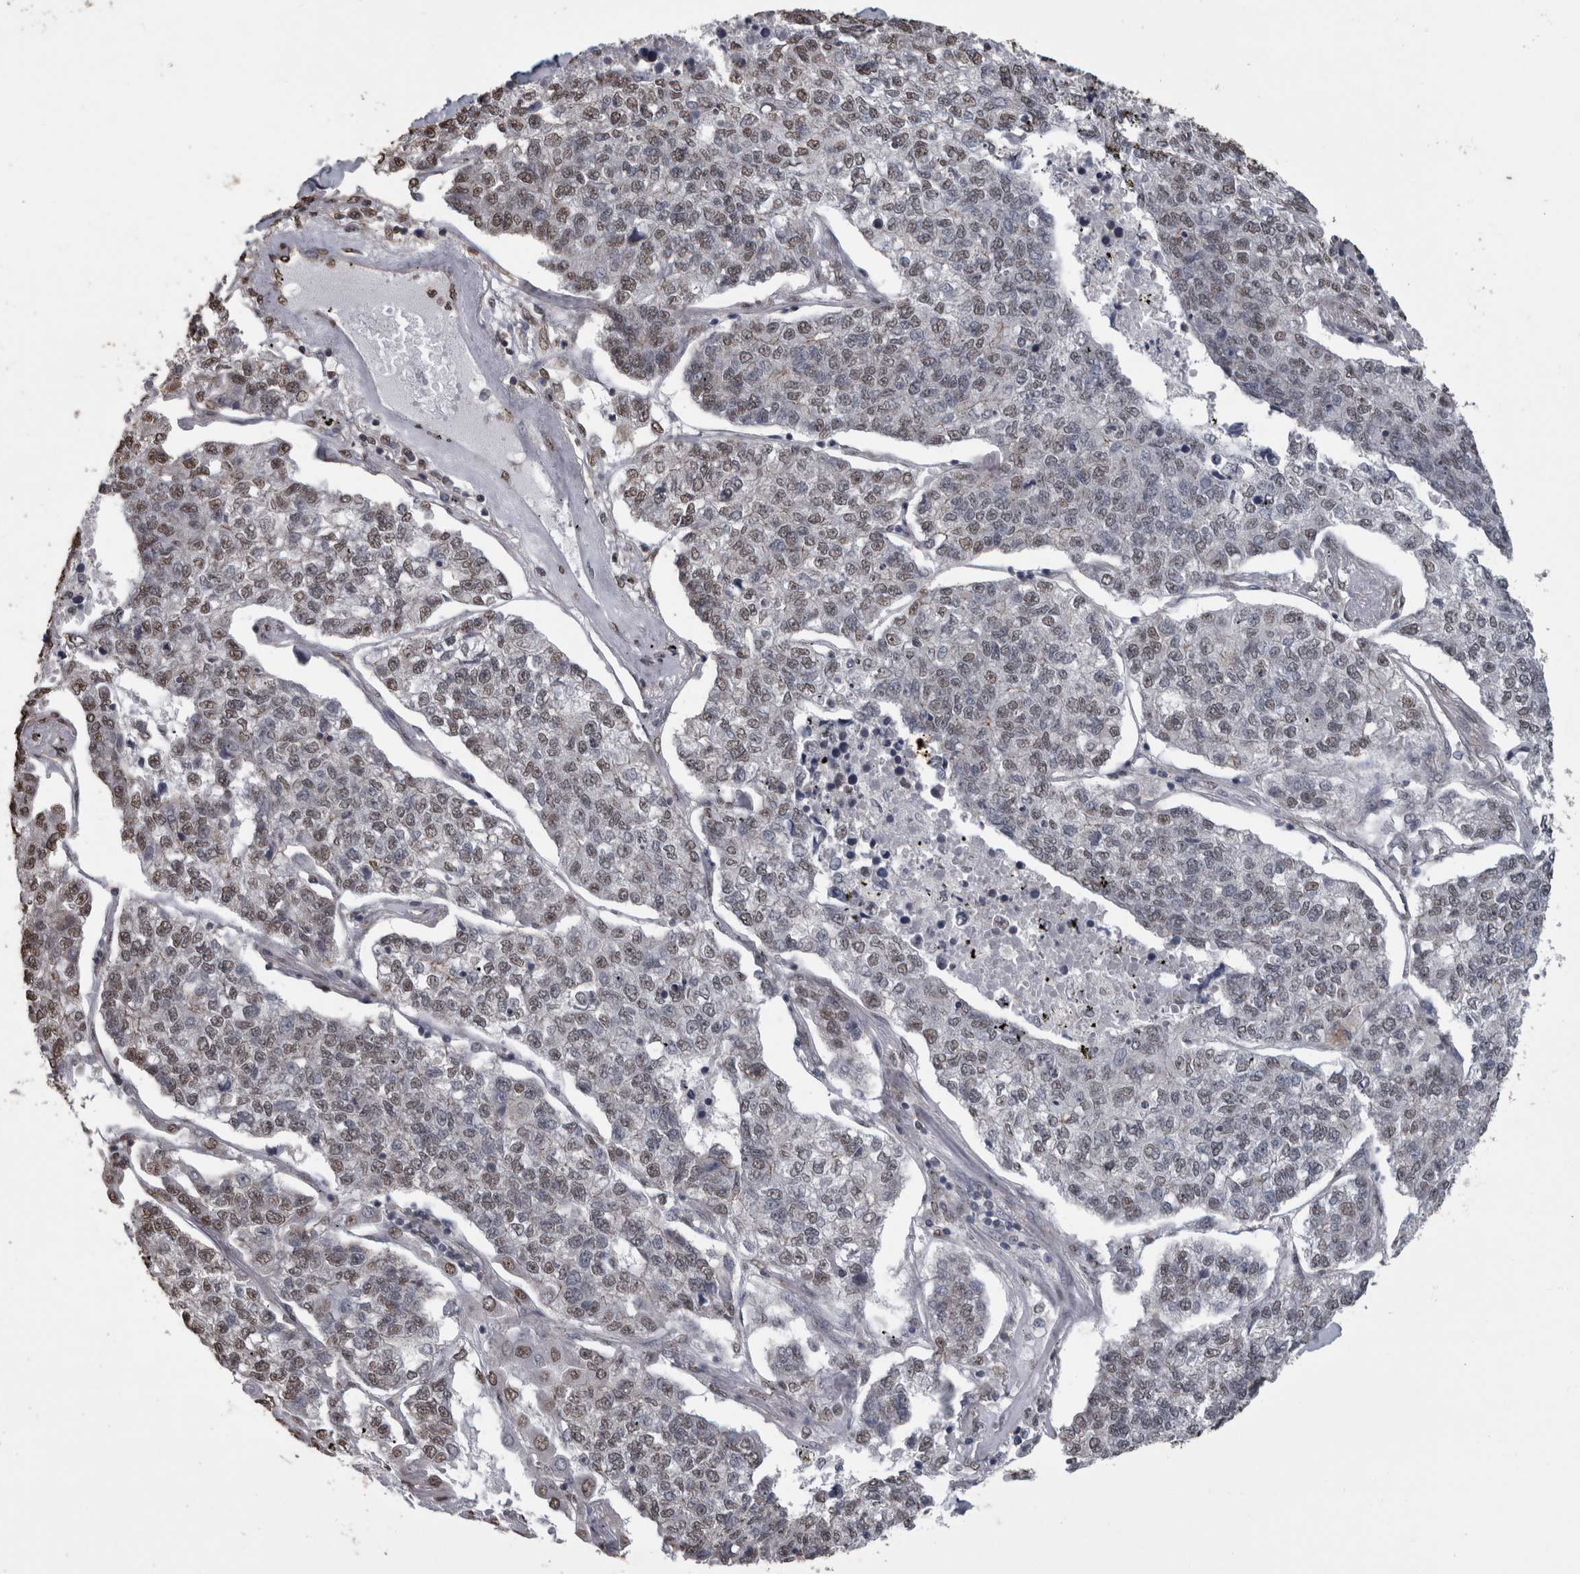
{"staining": {"intensity": "weak", "quantity": "25%-75%", "location": "nuclear"}, "tissue": "lung cancer", "cell_type": "Tumor cells", "image_type": "cancer", "snomed": [{"axis": "morphology", "description": "Adenocarcinoma, NOS"}, {"axis": "topography", "description": "Lung"}], "caption": "This is a photomicrograph of IHC staining of lung cancer (adenocarcinoma), which shows weak expression in the nuclear of tumor cells.", "gene": "SMAD7", "patient": {"sex": "male", "age": 49}}